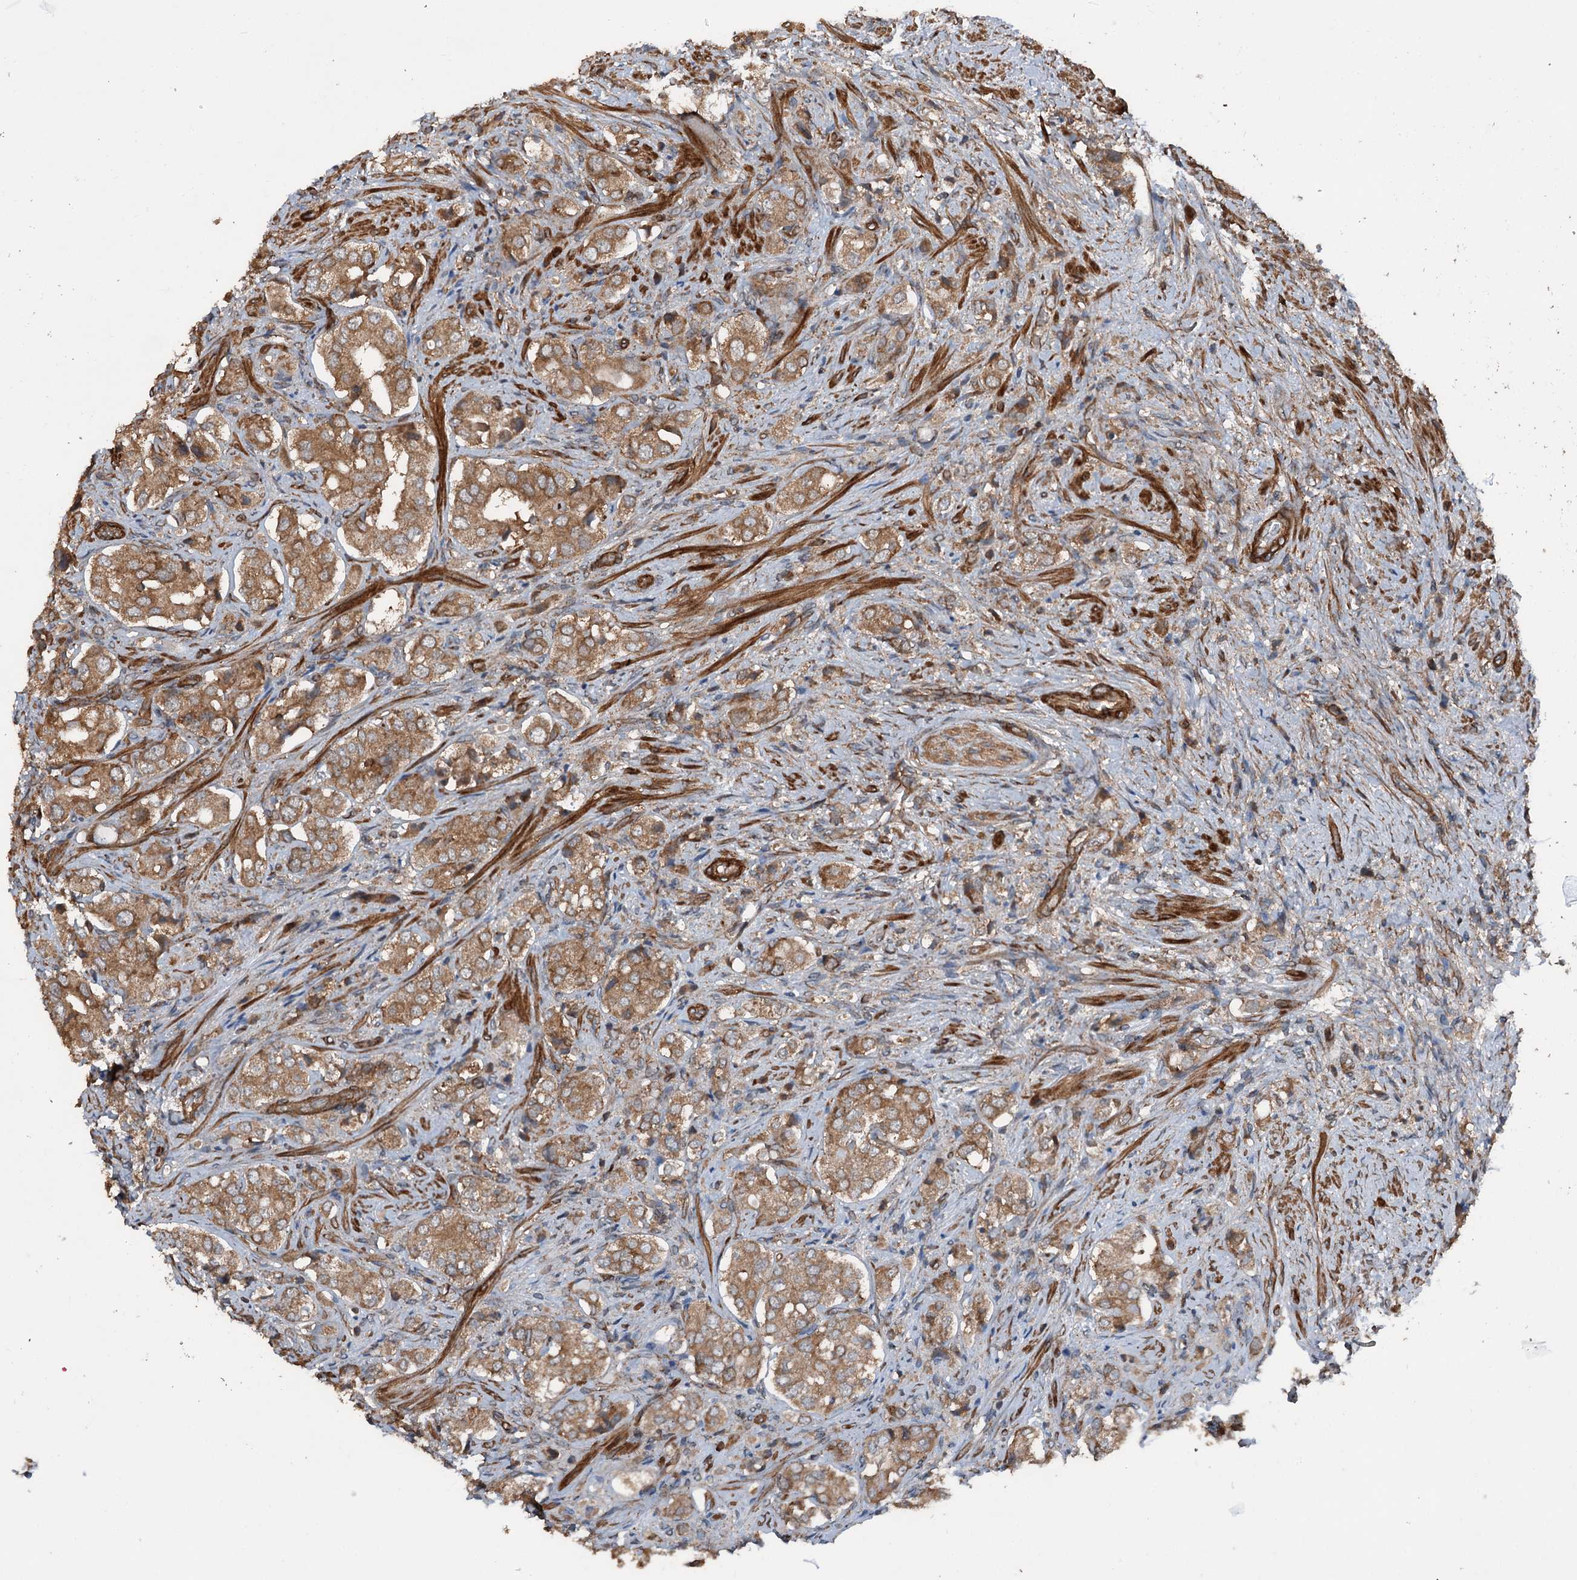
{"staining": {"intensity": "moderate", "quantity": ">75%", "location": "cytoplasmic/membranous"}, "tissue": "prostate cancer", "cell_type": "Tumor cells", "image_type": "cancer", "snomed": [{"axis": "morphology", "description": "Adenocarcinoma, High grade"}, {"axis": "topography", "description": "Prostate"}], "caption": "This histopathology image displays immunohistochemistry staining of human adenocarcinoma (high-grade) (prostate), with medium moderate cytoplasmic/membranous positivity in about >75% of tumor cells.", "gene": "RNF214", "patient": {"sex": "male", "age": 65}}